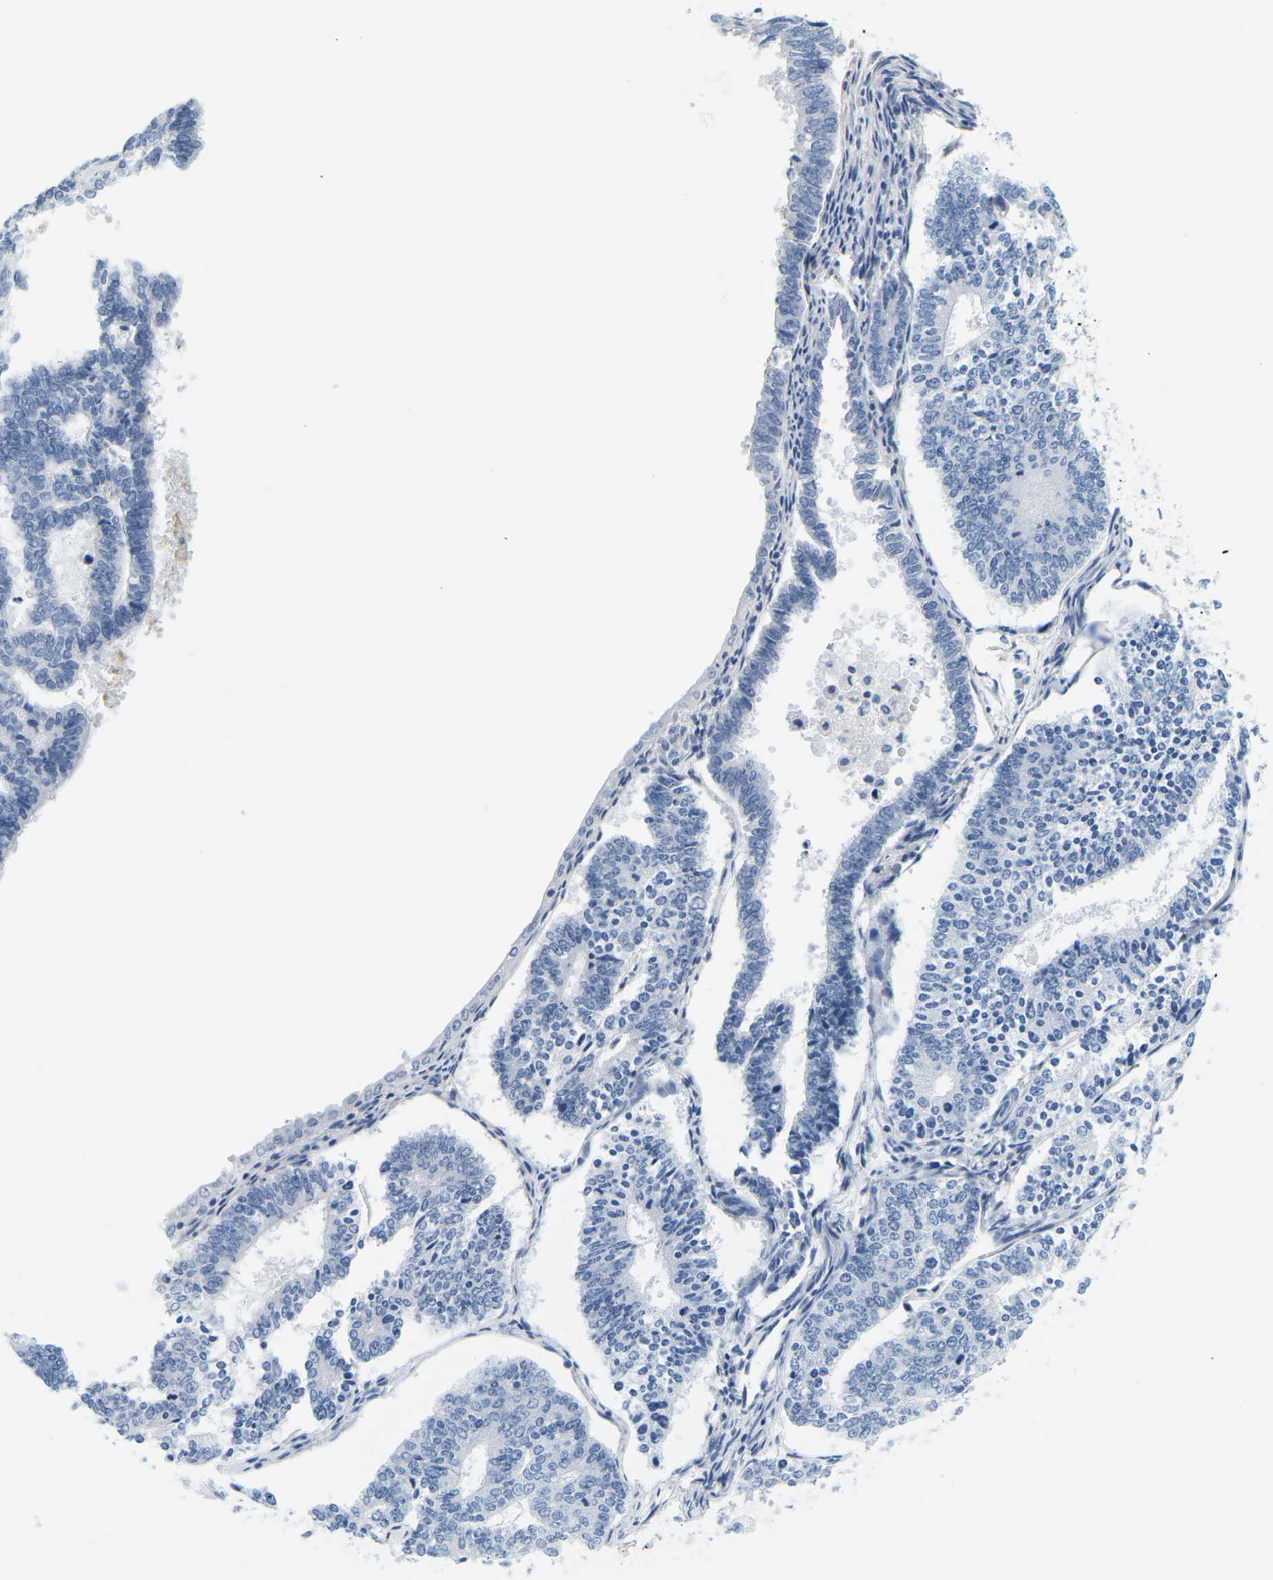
{"staining": {"intensity": "negative", "quantity": "none", "location": "none"}, "tissue": "endometrial cancer", "cell_type": "Tumor cells", "image_type": "cancer", "snomed": [{"axis": "morphology", "description": "Adenocarcinoma, NOS"}, {"axis": "topography", "description": "Endometrium"}], "caption": "Photomicrograph shows no significant protein positivity in tumor cells of endometrial adenocarcinoma.", "gene": "APOB", "patient": {"sex": "female", "age": 70}}